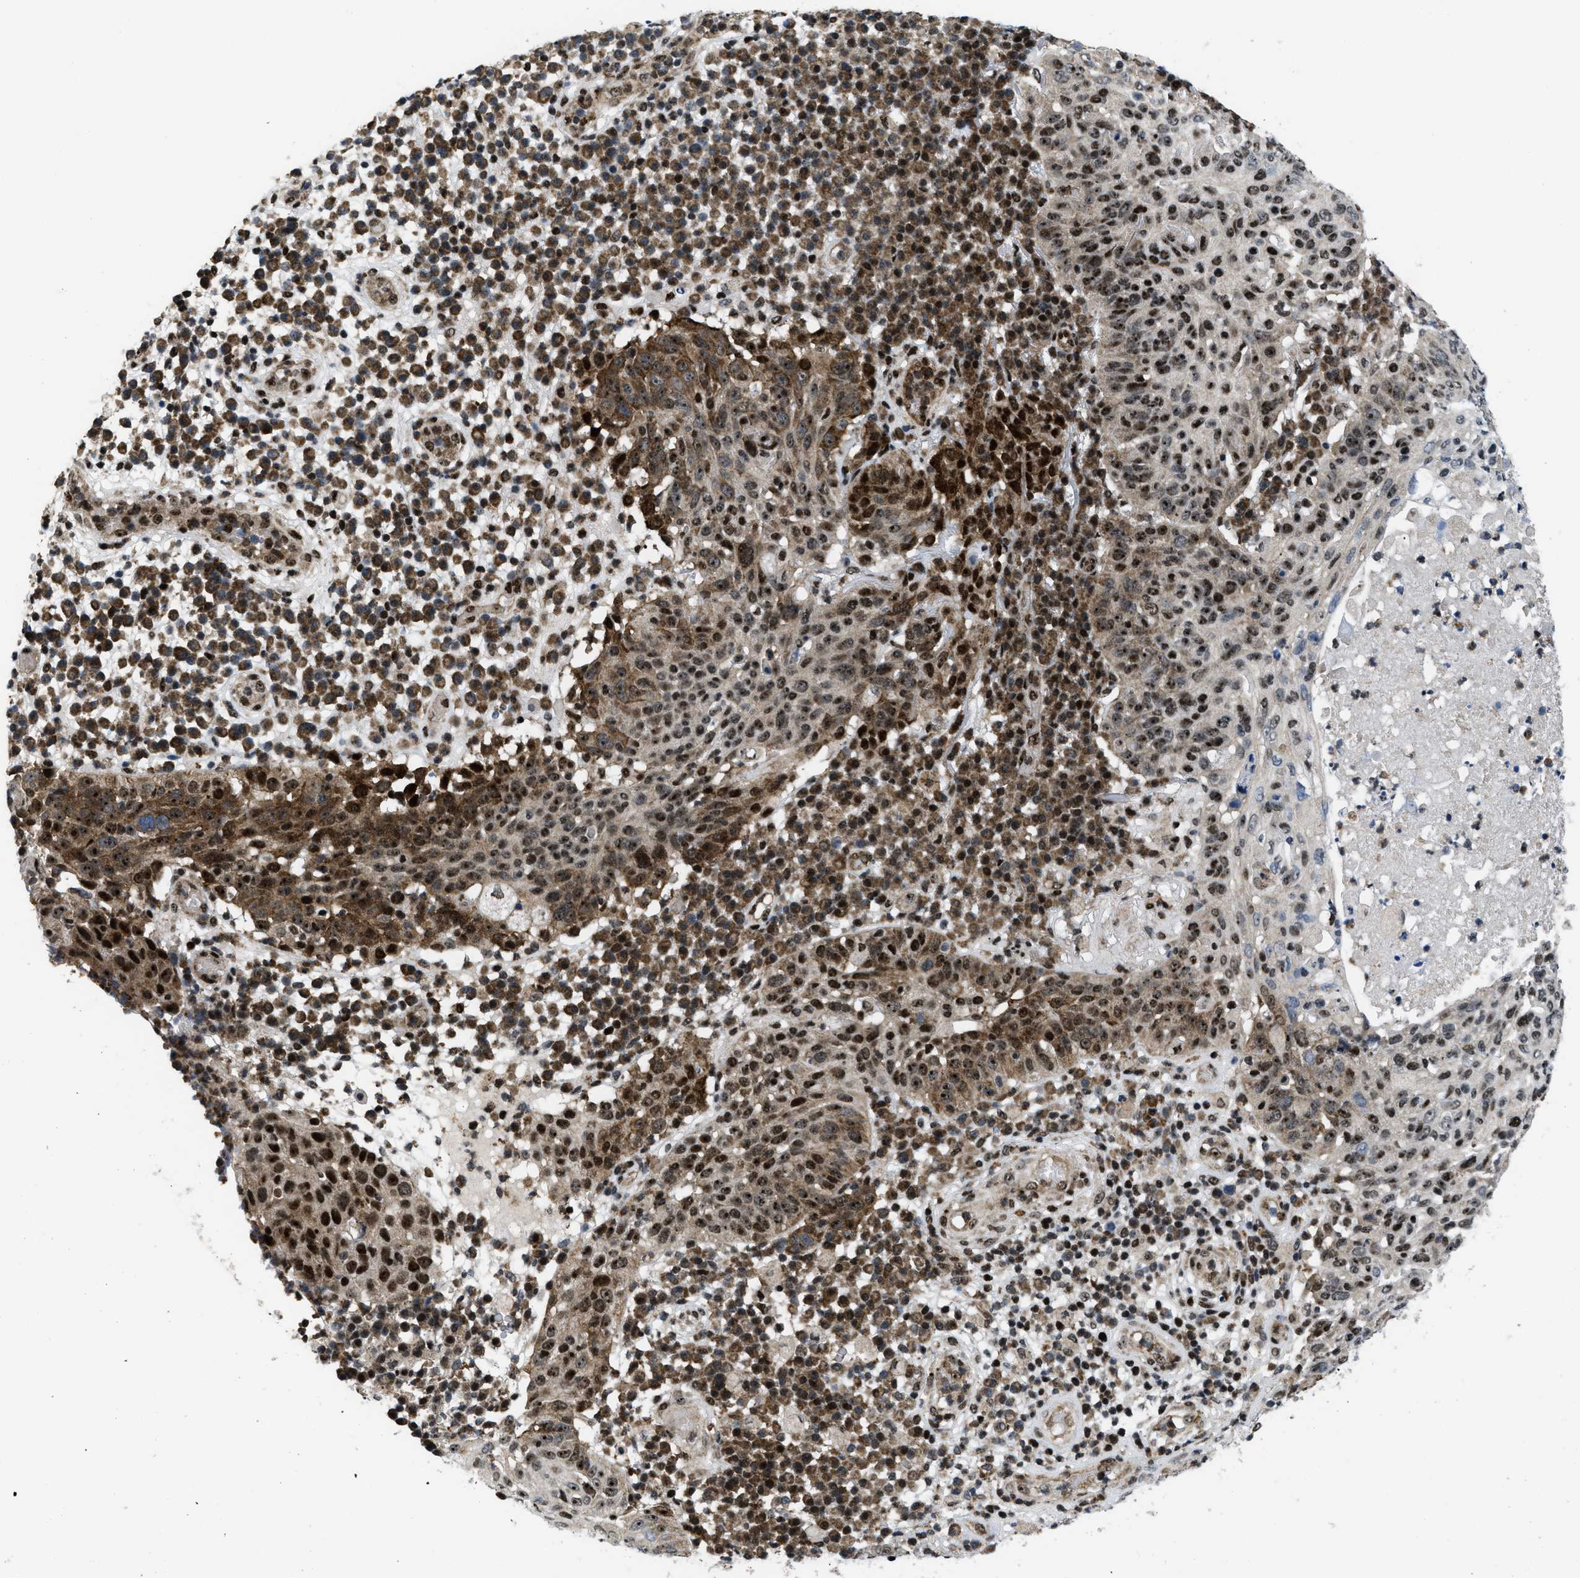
{"staining": {"intensity": "strong", "quantity": ">75%", "location": "cytoplasmic/membranous,nuclear"}, "tissue": "skin cancer", "cell_type": "Tumor cells", "image_type": "cancer", "snomed": [{"axis": "morphology", "description": "Squamous cell carcinoma in situ, NOS"}, {"axis": "morphology", "description": "Squamous cell carcinoma, NOS"}, {"axis": "topography", "description": "Skin"}], "caption": "A brown stain labels strong cytoplasmic/membranous and nuclear positivity of a protein in human skin squamous cell carcinoma tumor cells. Immunohistochemistry (ihc) stains the protein of interest in brown and the nuclei are stained blue.", "gene": "PPP2CB", "patient": {"sex": "male", "age": 93}}